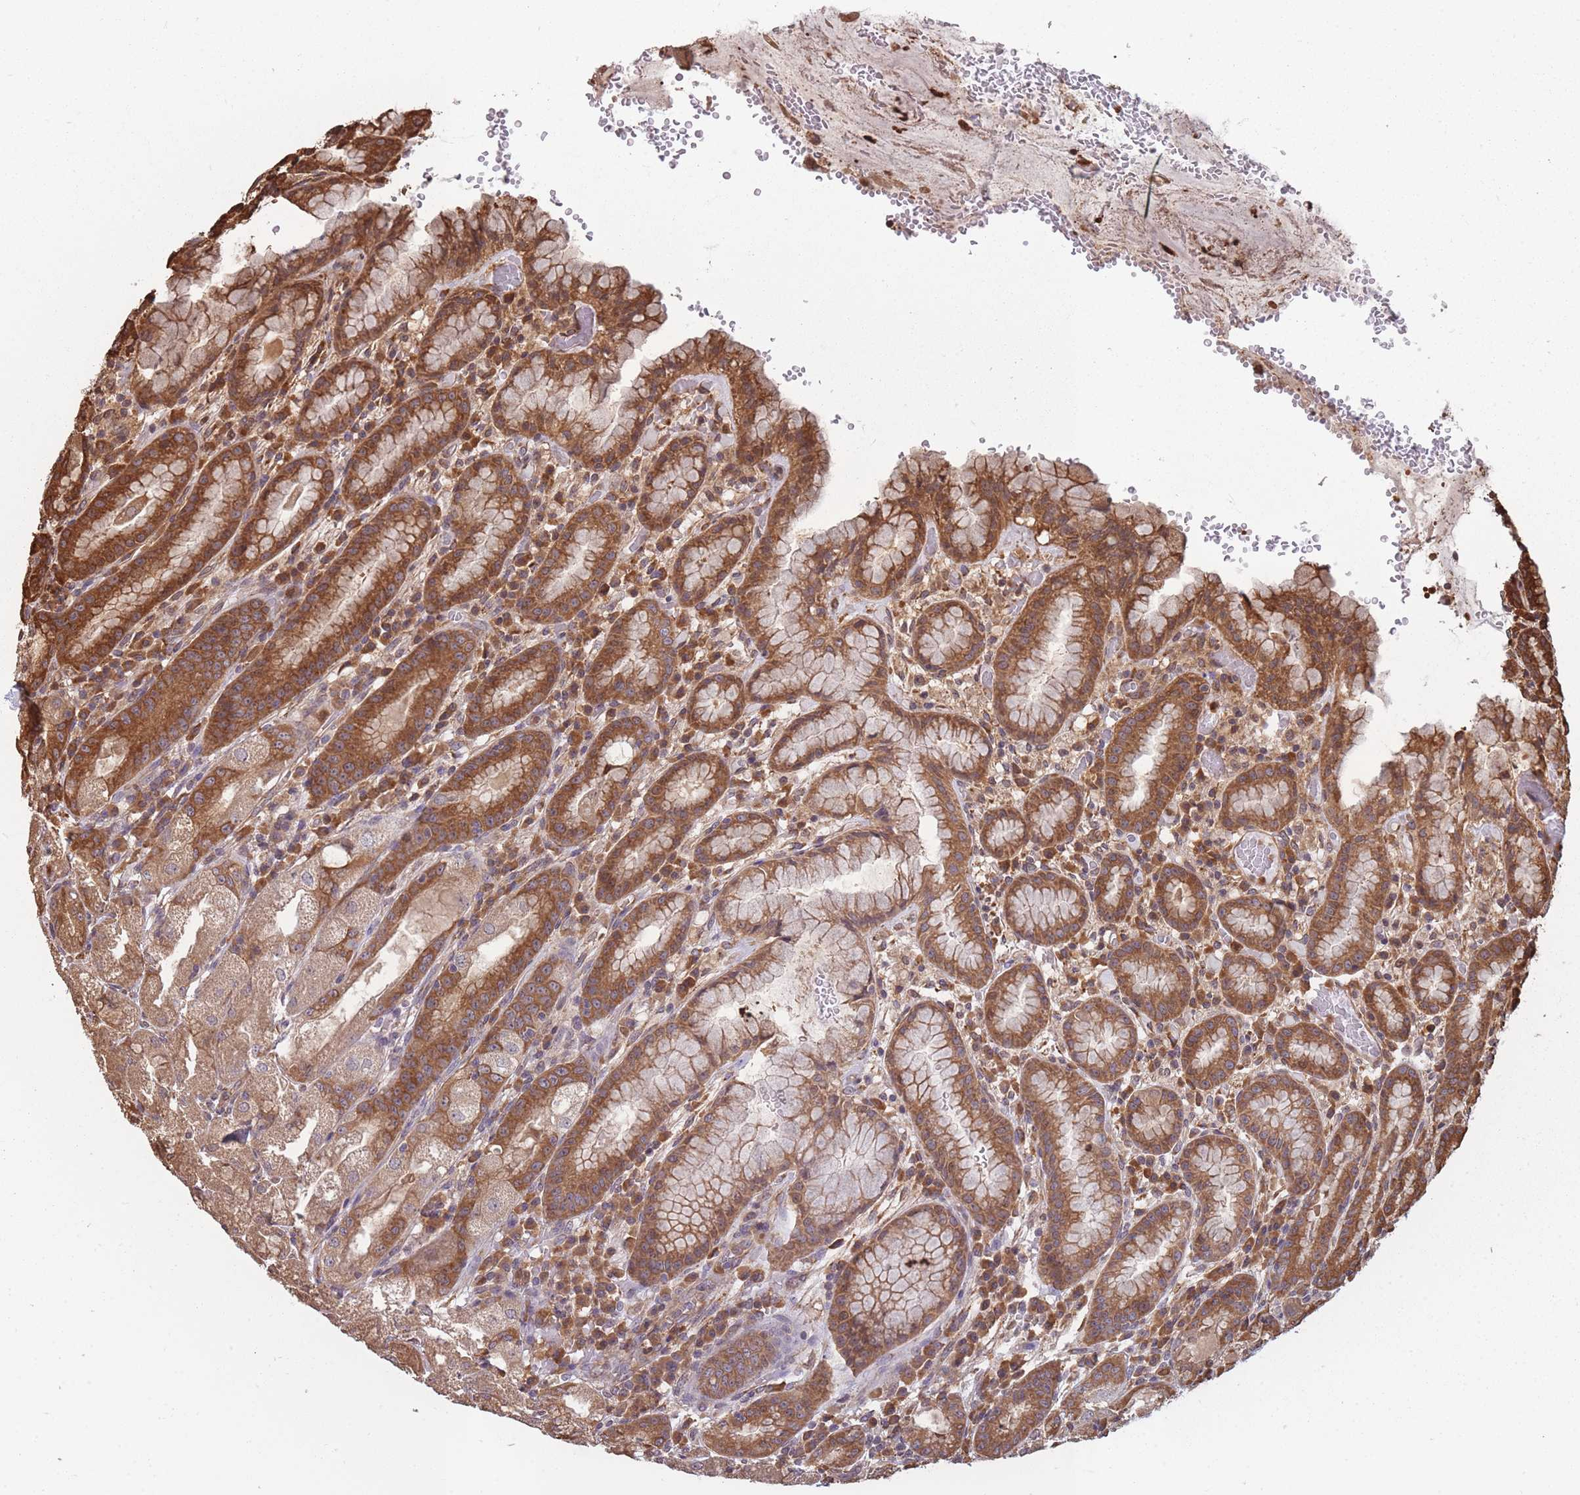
{"staining": {"intensity": "moderate", "quantity": ">75%", "location": "cytoplasmic/membranous"}, "tissue": "stomach", "cell_type": "Glandular cells", "image_type": "normal", "snomed": [{"axis": "morphology", "description": "Normal tissue, NOS"}, {"axis": "topography", "description": "Stomach, upper"}], "caption": "Stomach stained with a protein marker shows moderate staining in glandular cells.", "gene": "ARL13B", "patient": {"sex": "male", "age": 52}}